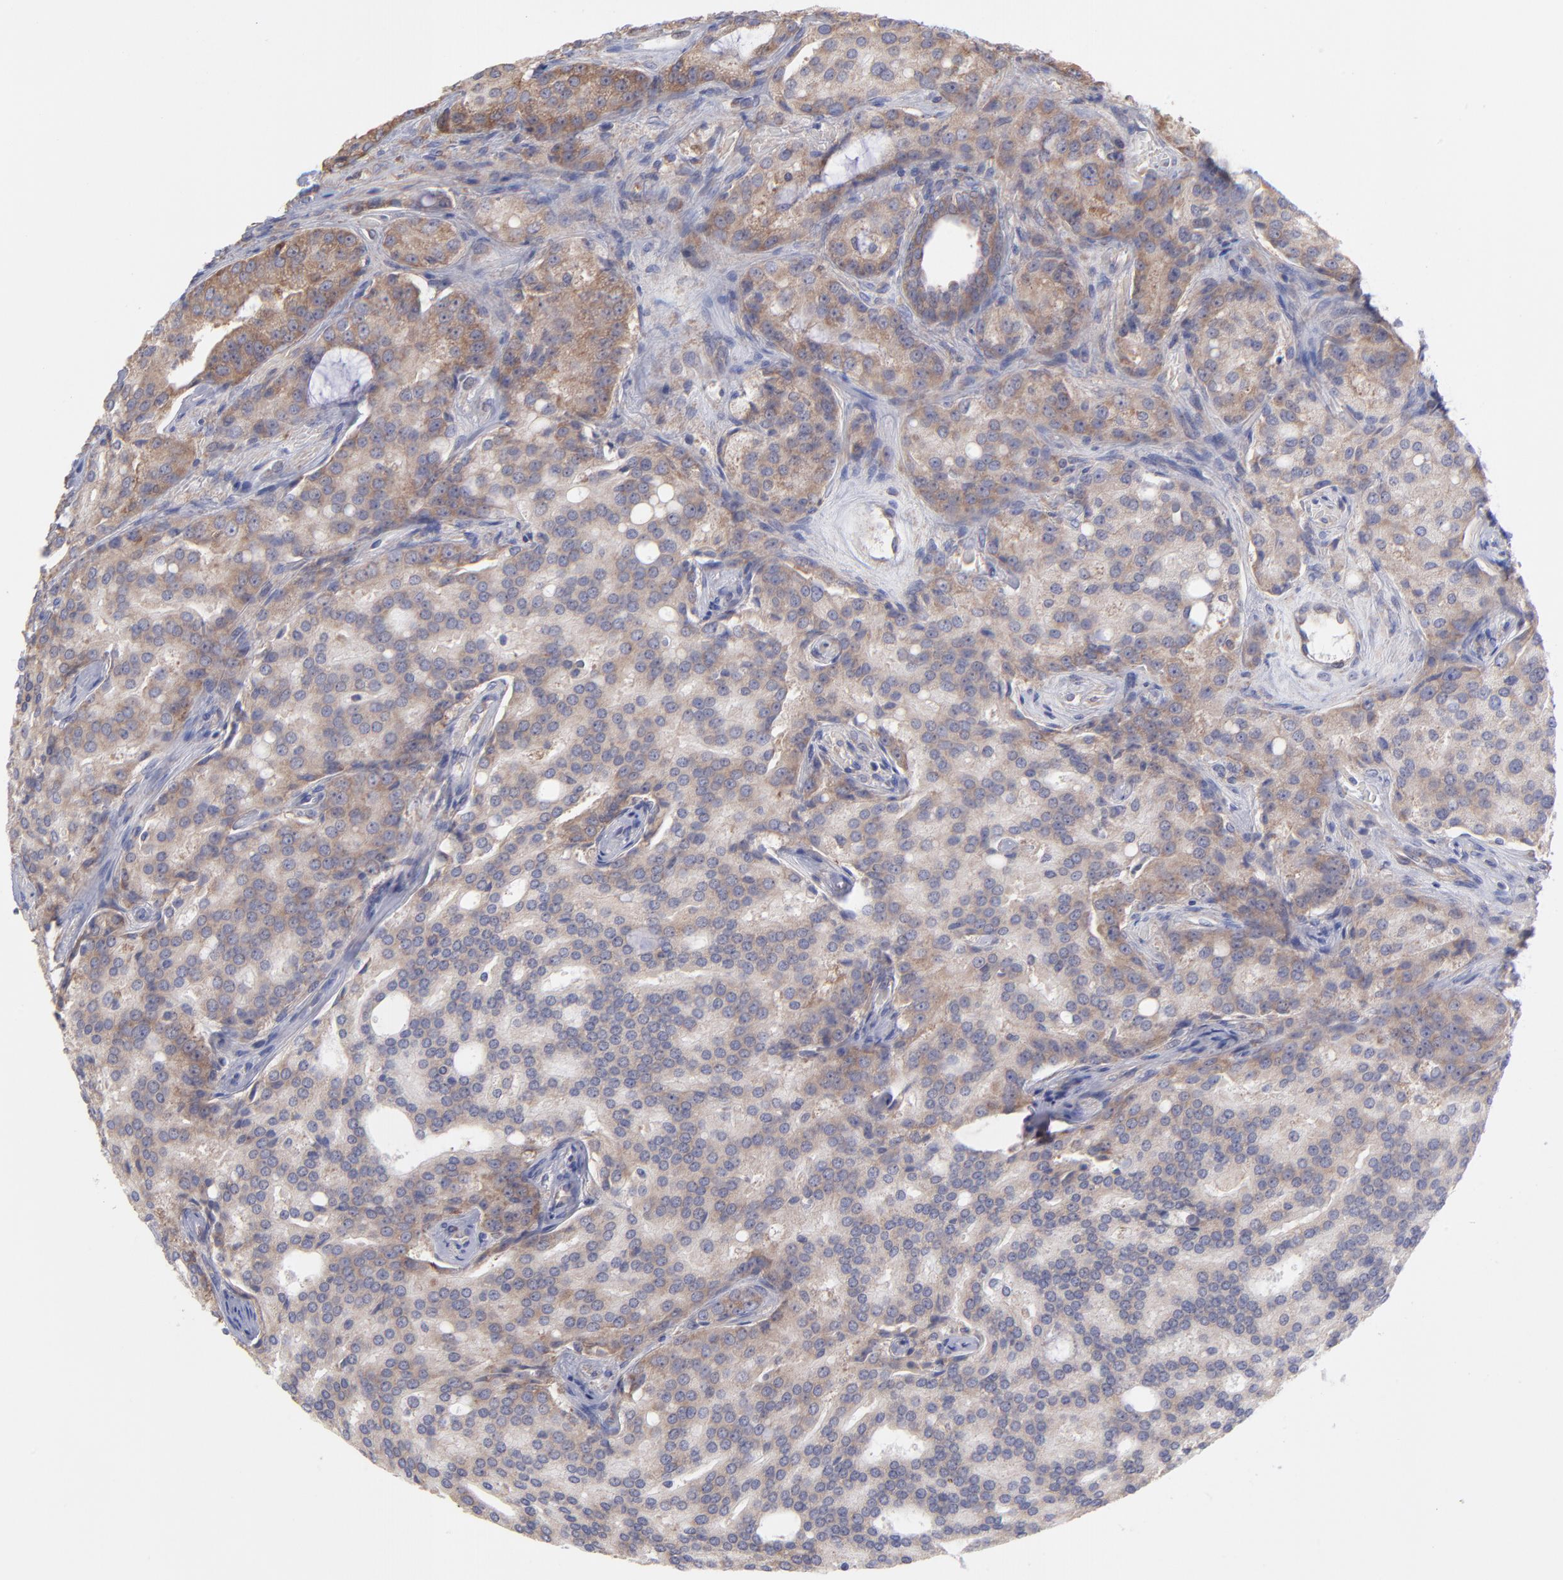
{"staining": {"intensity": "negative", "quantity": "none", "location": "none"}, "tissue": "prostate cancer", "cell_type": "Tumor cells", "image_type": "cancer", "snomed": [{"axis": "morphology", "description": "Adenocarcinoma, High grade"}, {"axis": "topography", "description": "Prostate"}], "caption": "This is an immunohistochemistry histopathology image of prostate cancer (adenocarcinoma (high-grade)). There is no positivity in tumor cells.", "gene": "RPLP0", "patient": {"sex": "male", "age": 72}}